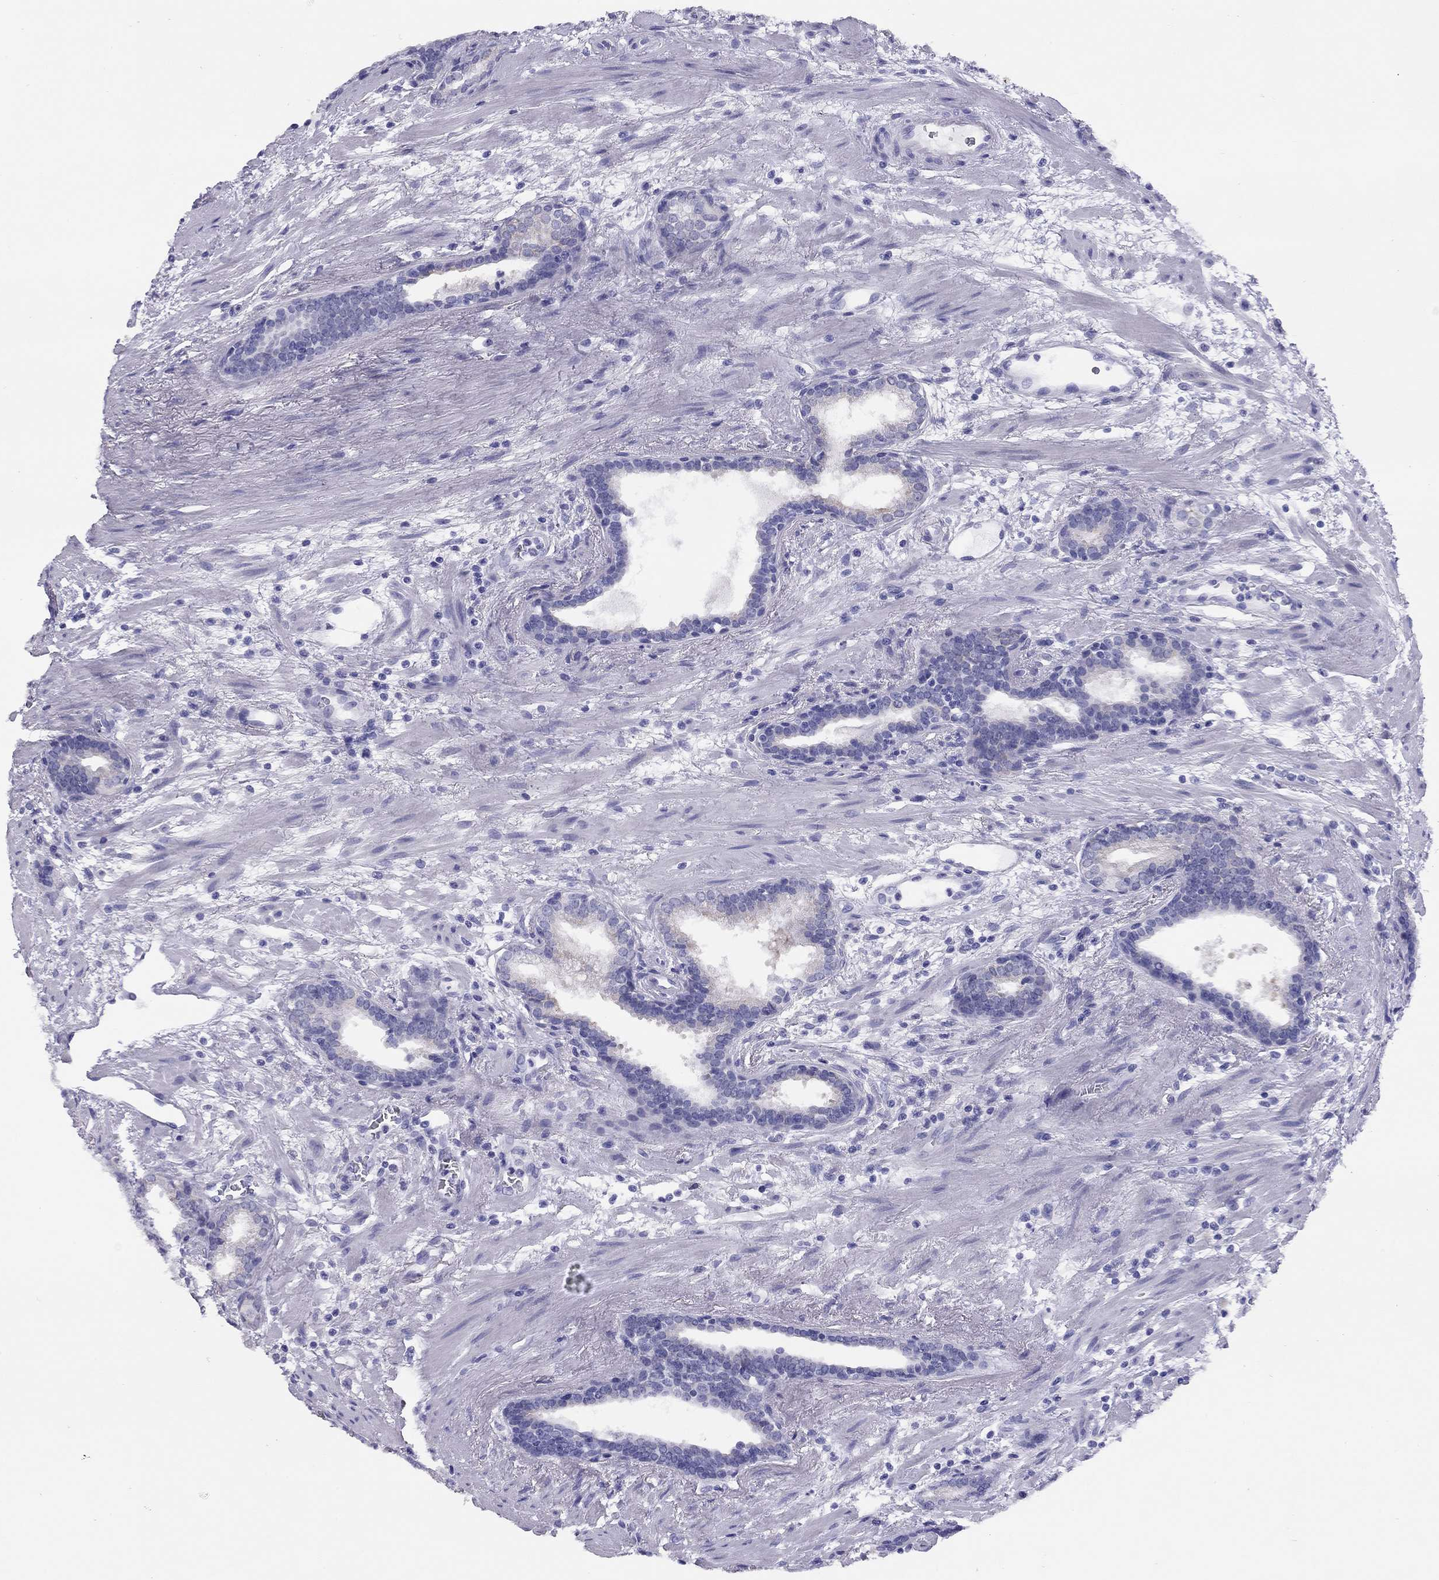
{"staining": {"intensity": "negative", "quantity": "none", "location": "none"}, "tissue": "prostate cancer", "cell_type": "Tumor cells", "image_type": "cancer", "snomed": [{"axis": "morphology", "description": "Adenocarcinoma, NOS"}, {"axis": "topography", "description": "Prostate"}], "caption": "DAB (3,3'-diaminobenzidine) immunohistochemical staining of human prostate cancer demonstrates no significant staining in tumor cells.", "gene": "LRIT2", "patient": {"sex": "male", "age": 66}}